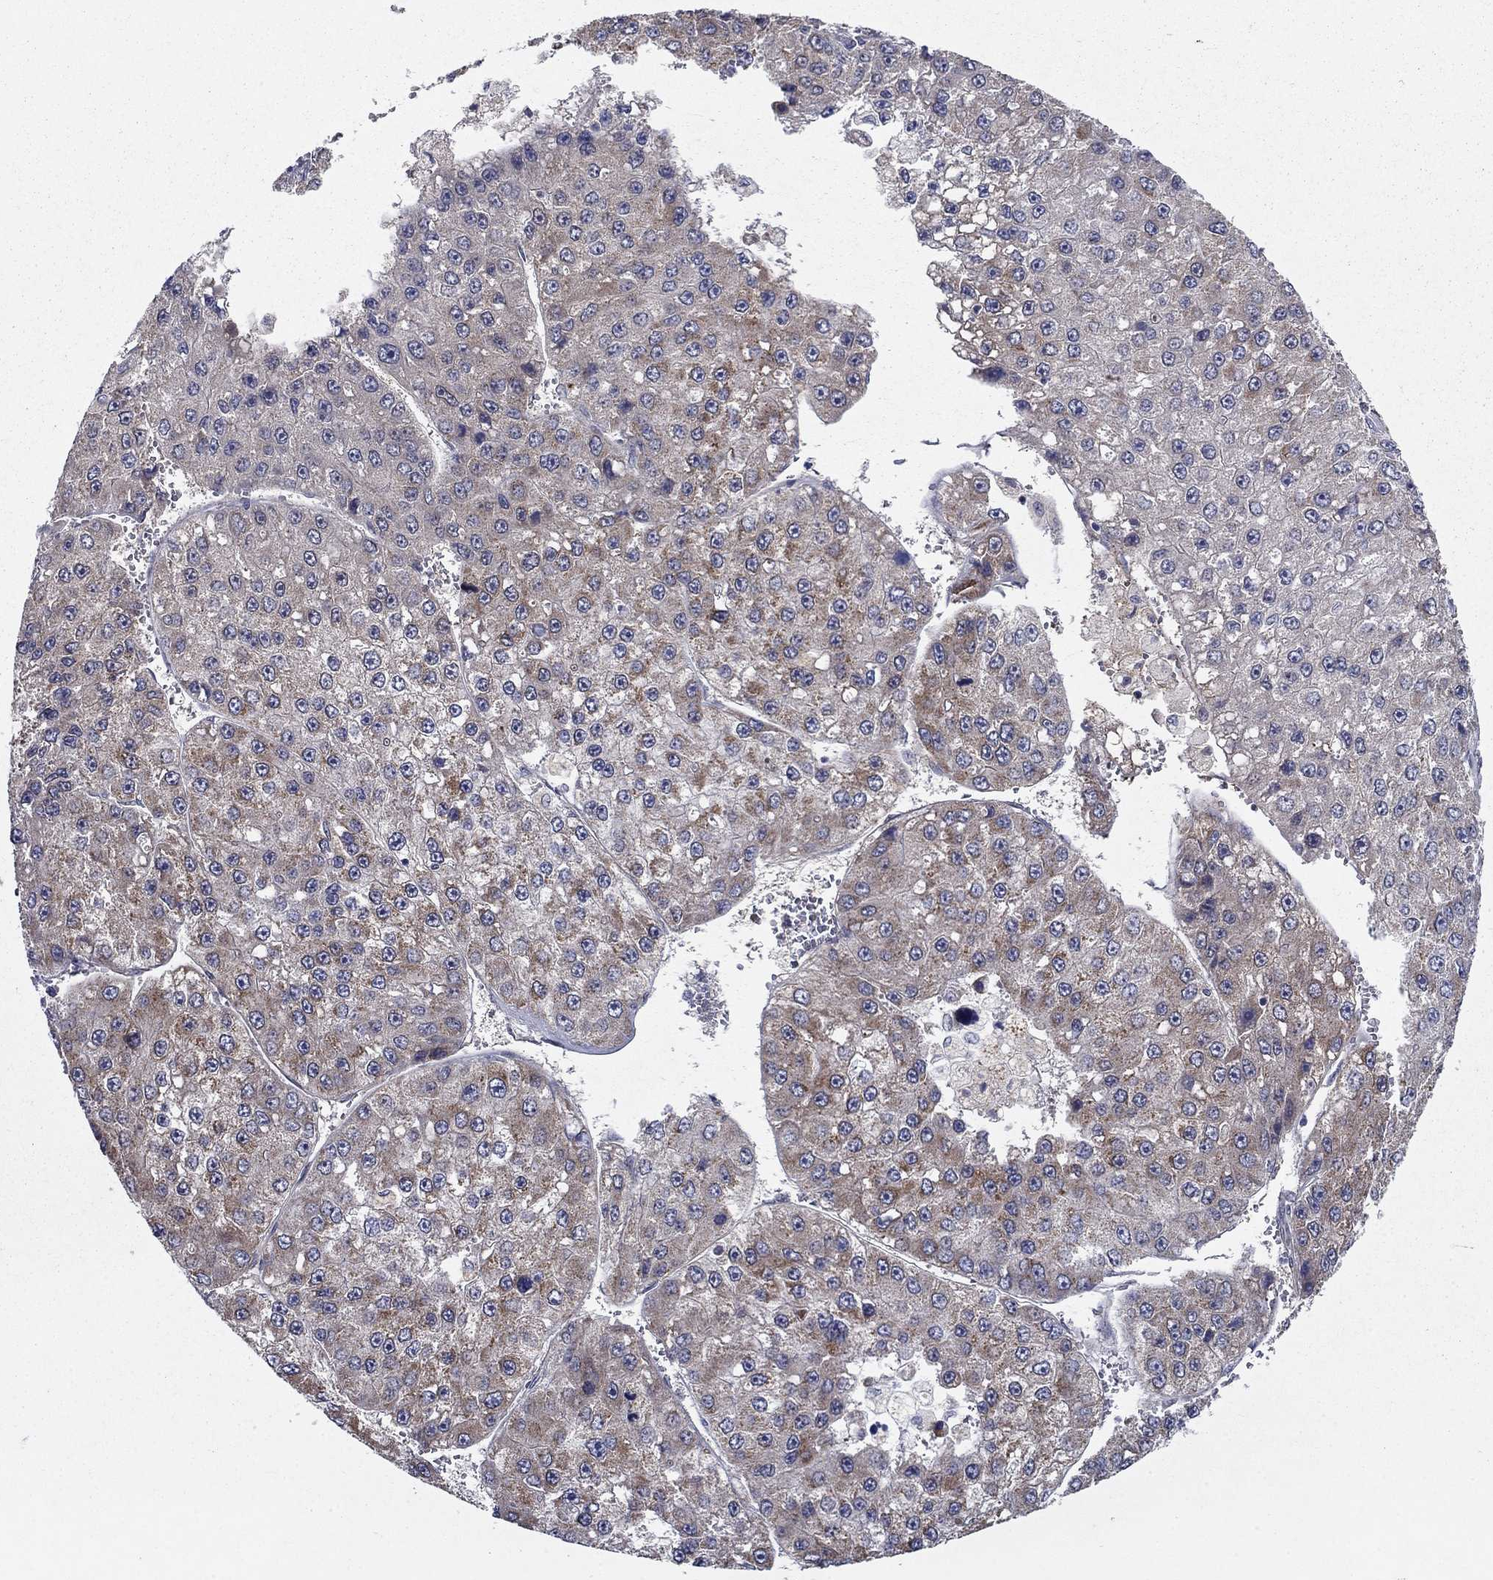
{"staining": {"intensity": "moderate", "quantity": "<25%", "location": "cytoplasmic/membranous"}, "tissue": "liver cancer", "cell_type": "Tumor cells", "image_type": "cancer", "snomed": [{"axis": "morphology", "description": "Carcinoma, Hepatocellular, NOS"}, {"axis": "topography", "description": "Liver"}], "caption": "Moderate cytoplasmic/membranous expression is identified in about <25% of tumor cells in liver cancer (hepatocellular carcinoma). (DAB = brown stain, brightfield microscopy at high magnification).", "gene": "LACTB2", "patient": {"sex": "female", "age": 73}}